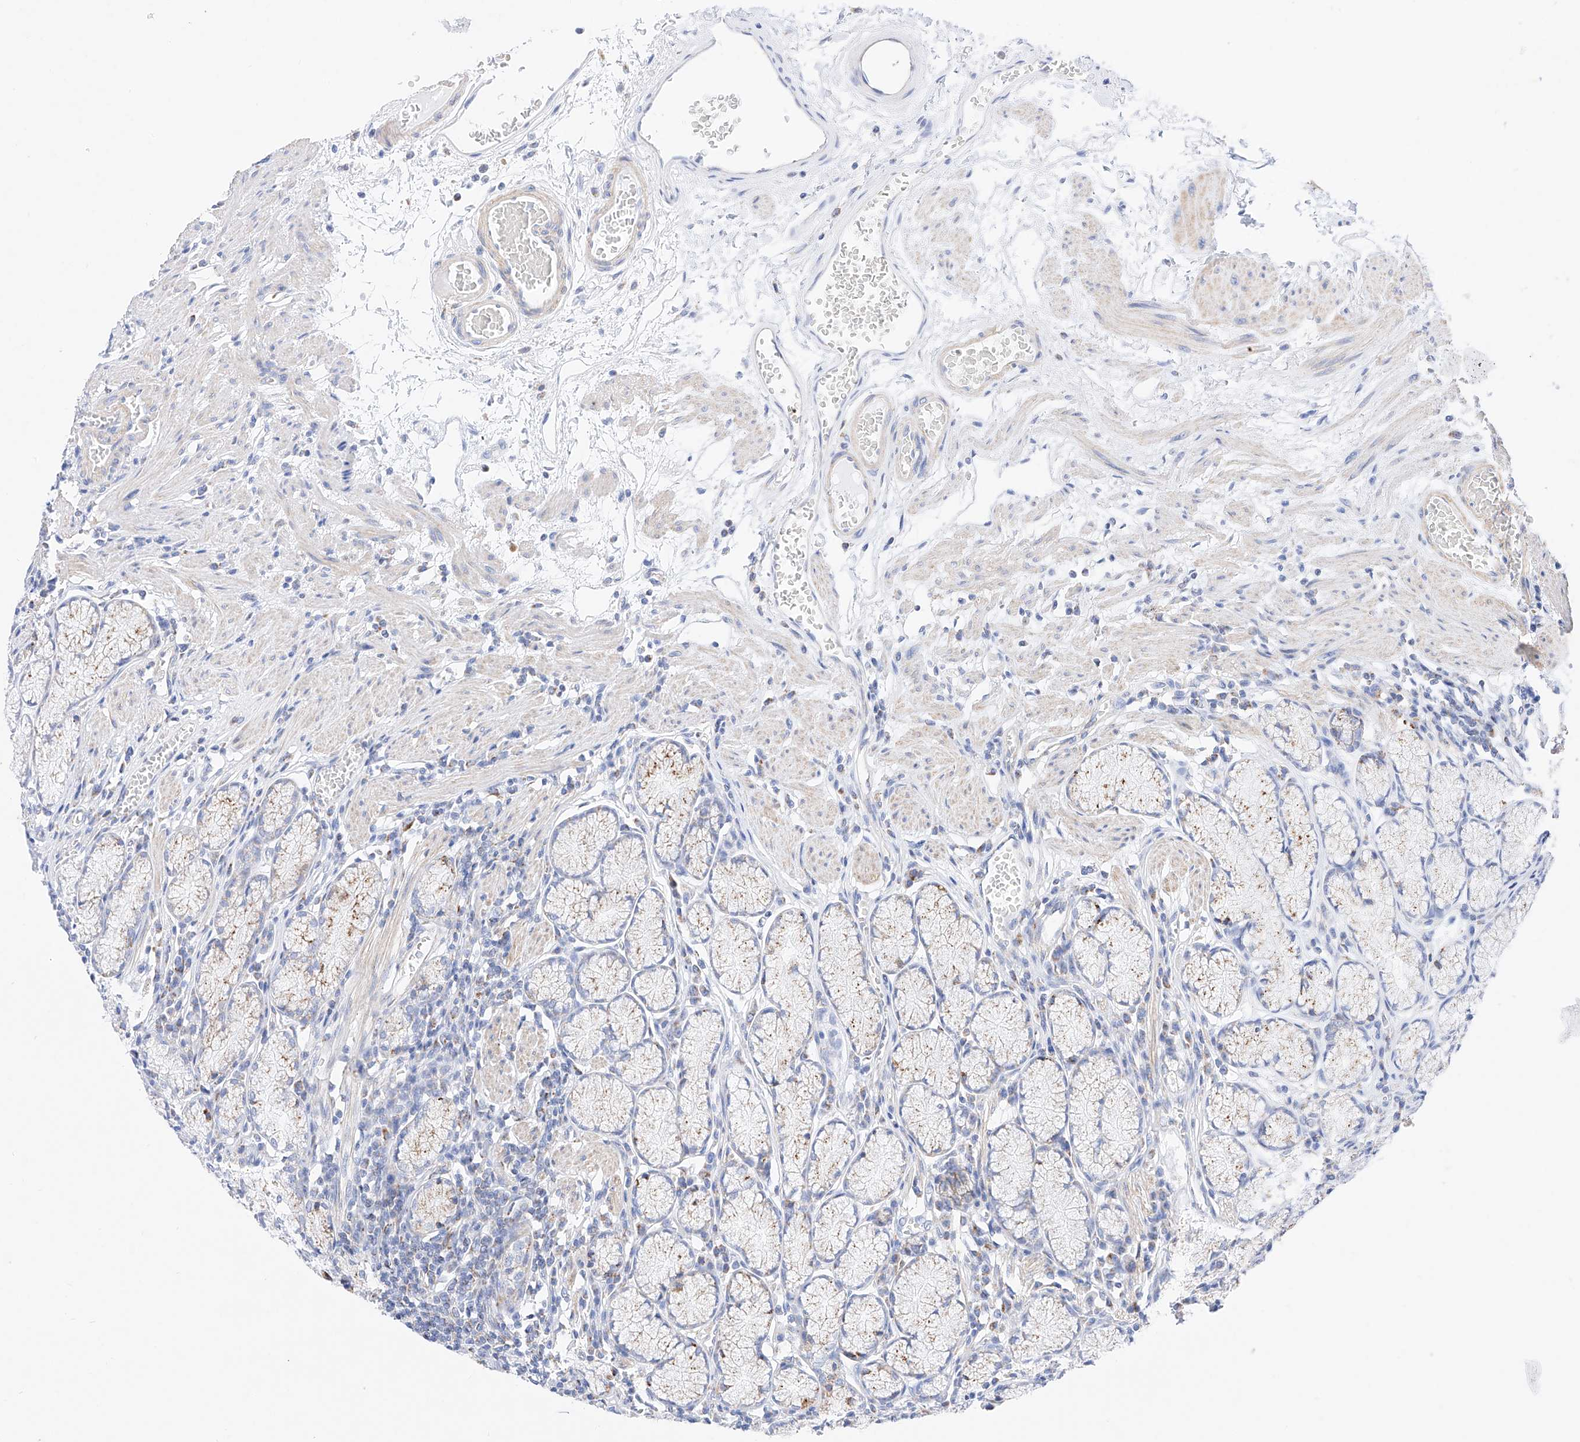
{"staining": {"intensity": "weak", "quantity": "<25%", "location": "cytoplasmic/membranous"}, "tissue": "stomach", "cell_type": "Glandular cells", "image_type": "normal", "snomed": [{"axis": "morphology", "description": "Normal tissue, NOS"}, {"axis": "topography", "description": "Stomach"}], "caption": "A photomicrograph of stomach stained for a protein displays no brown staining in glandular cells. (DAB (3,3'-diaminobenzidine) immunohistochemistry (IHC) visualized using brightfield microscopy, high magnification).", "gene": "C6orf62", "patient": {"sex": "male", "age": 55}}